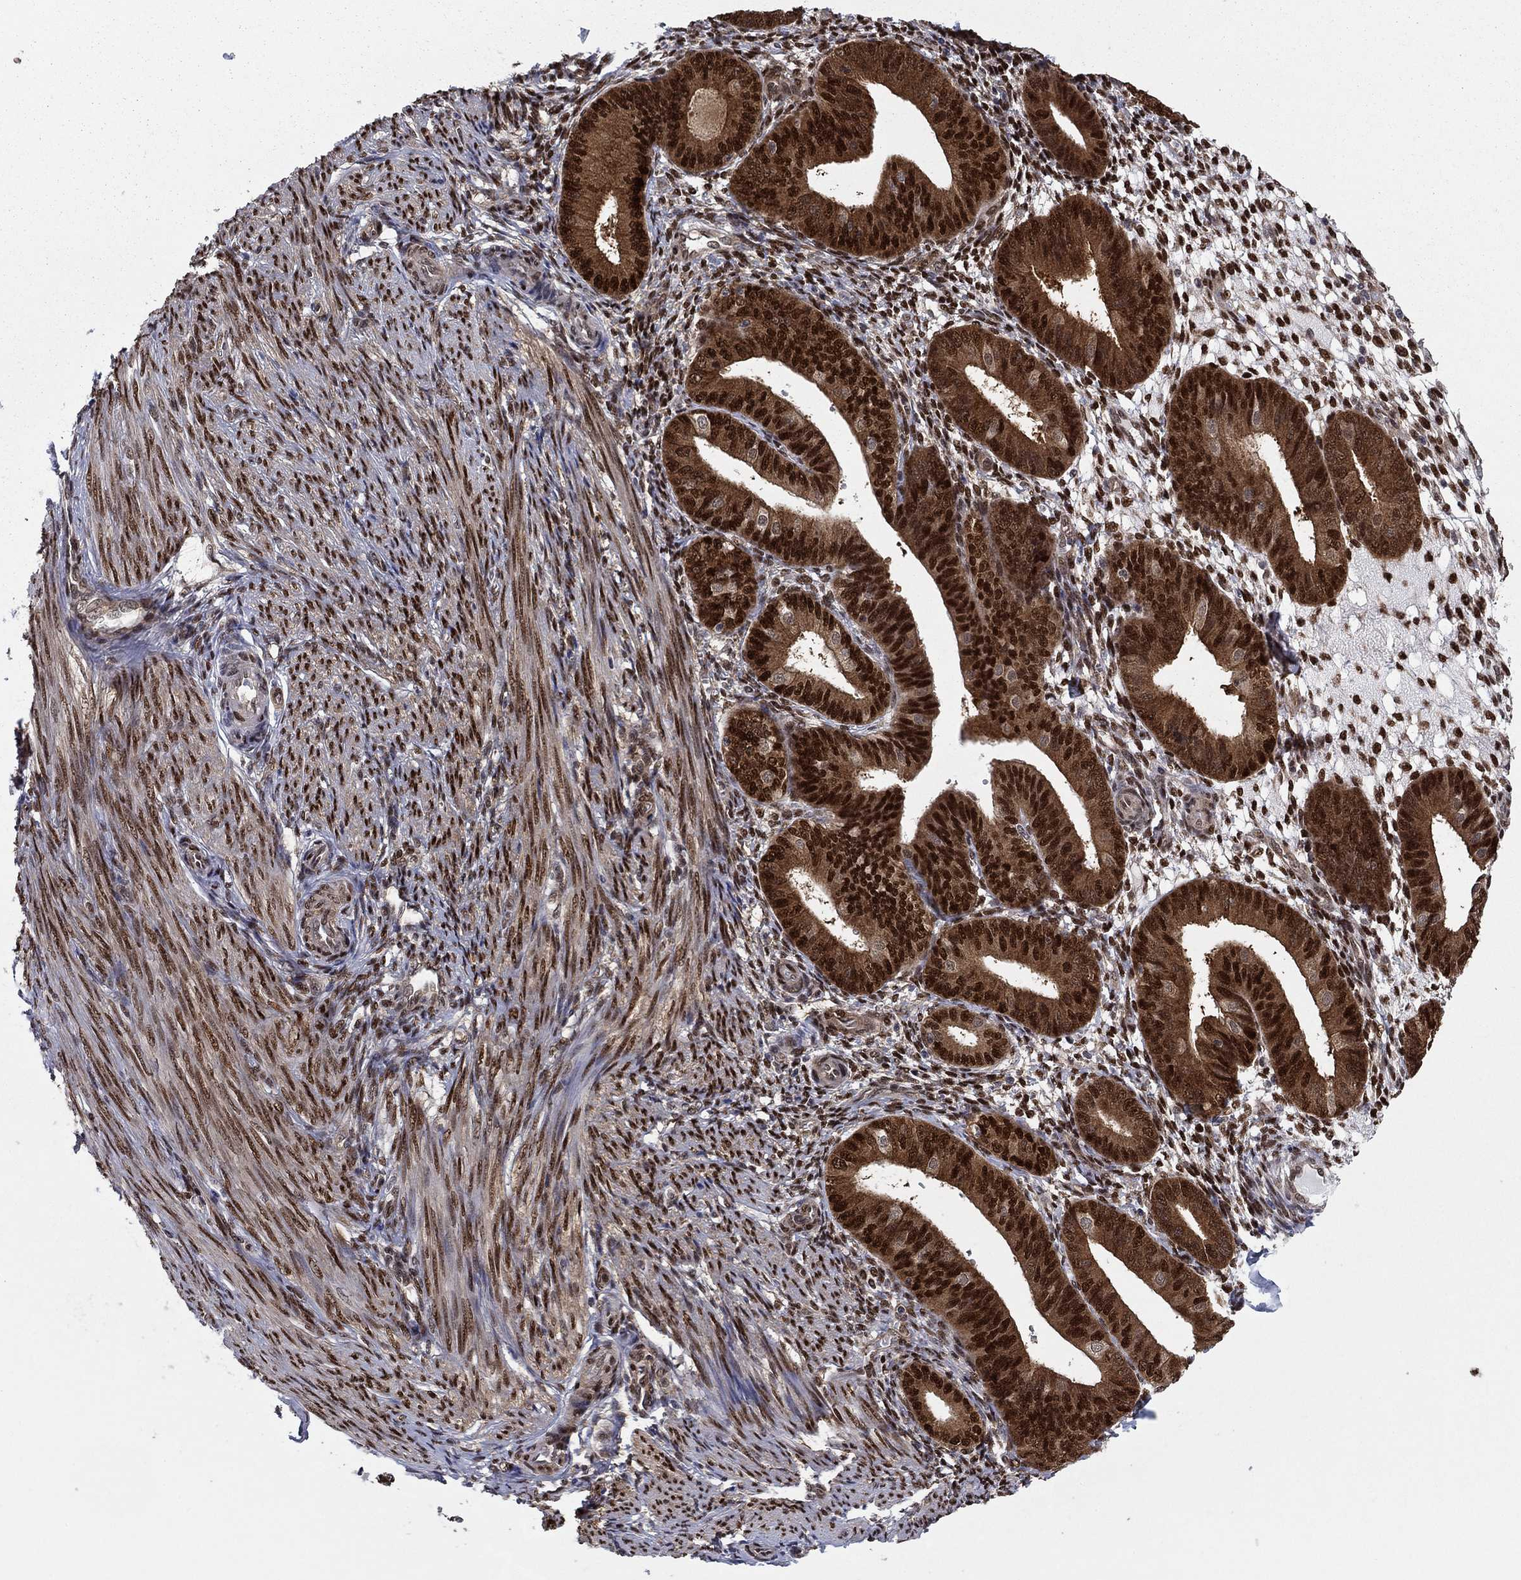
{"staining": {"intensity": "strong", "quantity": "25%-75%", "location": "nuclear"}, "tissue": "endometrium", "cell_type": "Cells in endometrial stroma", "image_type": "normal", "snomed": [{"axis": "morphology", "description": "Normal tissue, NOS"}, {"axis": "topography", "description": "Endometrium"}], "caption": "Normal endometrium shows strong nuclear expression in approximately 25%-75% of cells in endometrial stroma, visualized by immunohistochemistry.", "gene": "FKBP4", "patient": {"sex": "female", "age": 39}}